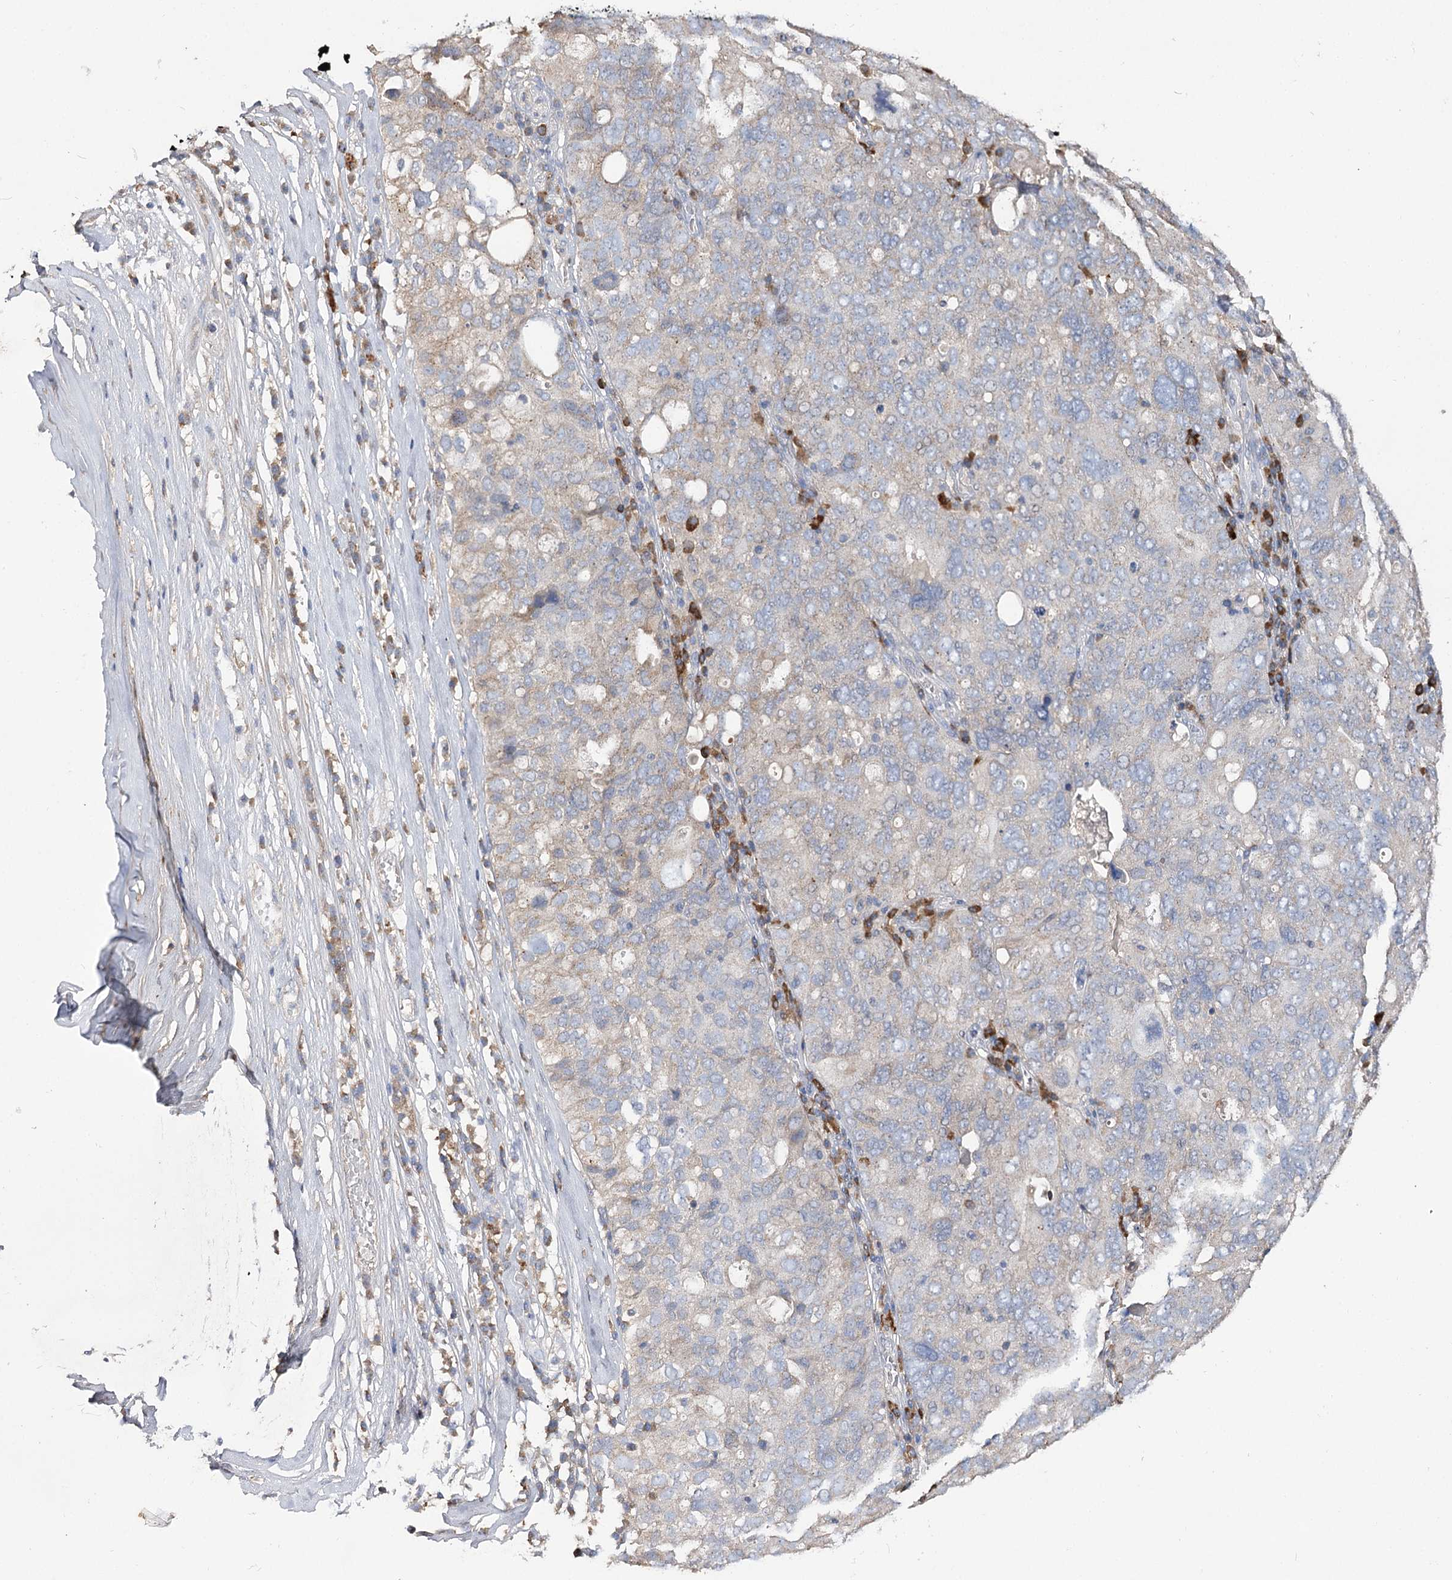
{"staining": {"intensity": "weak", "quantity": "<25%", "location": "cytoplasmic/membranous"}, "tissue": "ovarian cancer", "cell_type": "Tumor cells", "image_type": "cancer", "snomed": [{"axis": "morphology", "description": "Carcinoma, endometroid"}, {"axis": "topography", "description": "Ovary"}], "caption": "Tumor cells show no significant protein positivity in ovarian endometroid carcinoma.", "gene": "IL1RAP", "patient": {"sex": "female", "age": 62}}